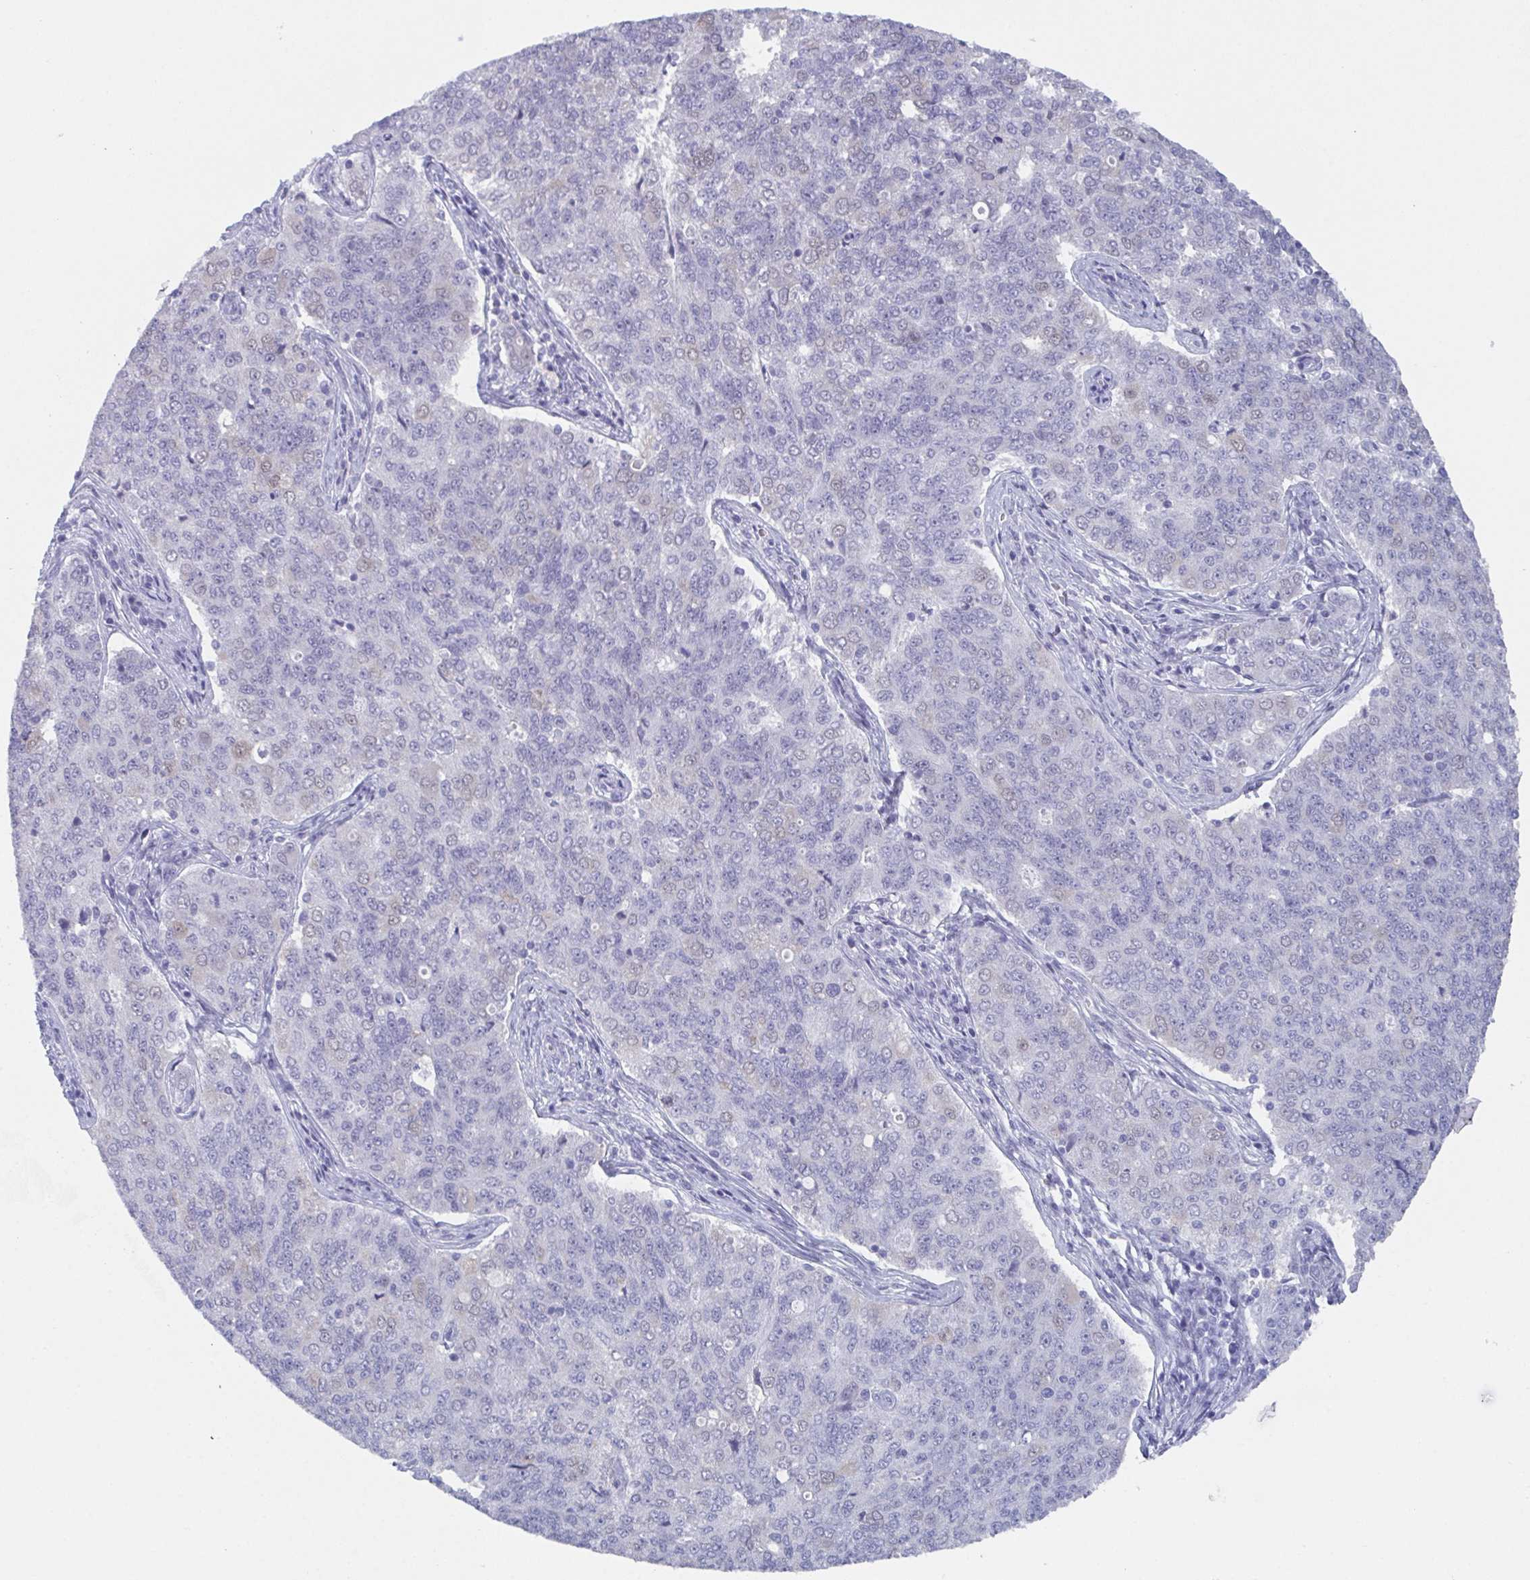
{"staining": {"intensity": "negative", "quantity": "none", "location": "none"}, "tissue": "endometrial cancer", "cell_type": "Tumor cells", "image_type": "cancer", "snomed": [{"axis": "morphology", "description": "Adenocarcinoma, NOS"}, {"axis": "topography", "description": "Endometrium"}], "caption": "The photomicrograph exhibits no significant positivity in tumor cells of endometrial cancer.", "gene": "DYDC2", "patient": {"sex": "female", "age": 43}}